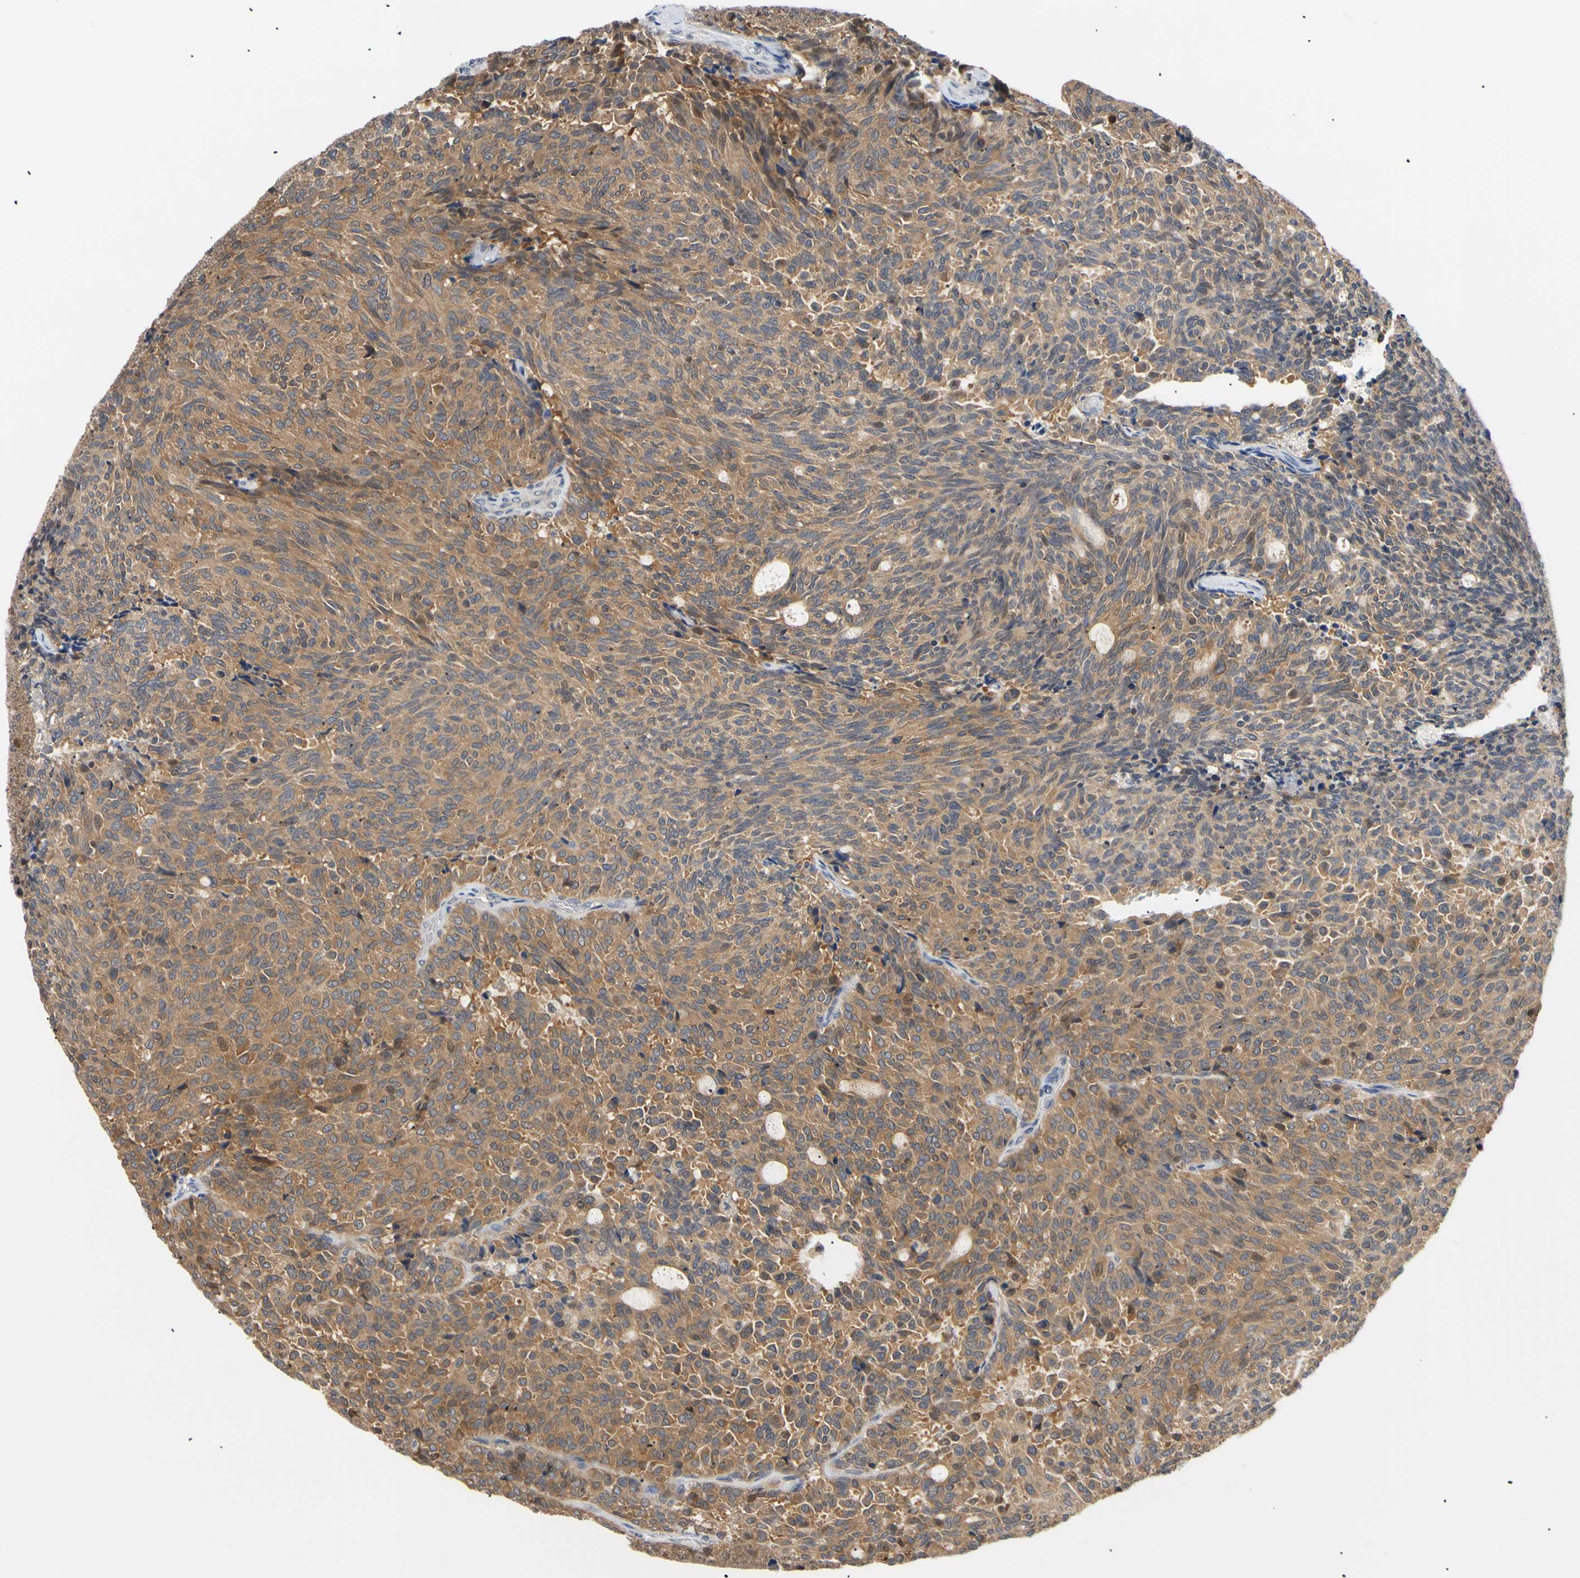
{"staining": {"intensity": "moderate", "quantity": ">75%", "location": "cytoplasmic/membranous"}, "tissue": "carcinoid", "cell_type": "Tumor cells", "image_type": "cancer", "snomed": [{"axis": "morphology", "description": "Carcinoid, malignant, NOS"}, {"axis": "topography", "description": "Pancreas"}], "caption": "Immunohistochemical staining of carcinoid reveals moderate cytoplasmic/membranous protein positivity in approximately >75% of tumor cells. (Stains: DAB in brown, nuclei in blue, Microscopy: brightfield microscopy at high magnification).", "gene": "SEC23B", "patient": {"sex": "female", "age": 54}}